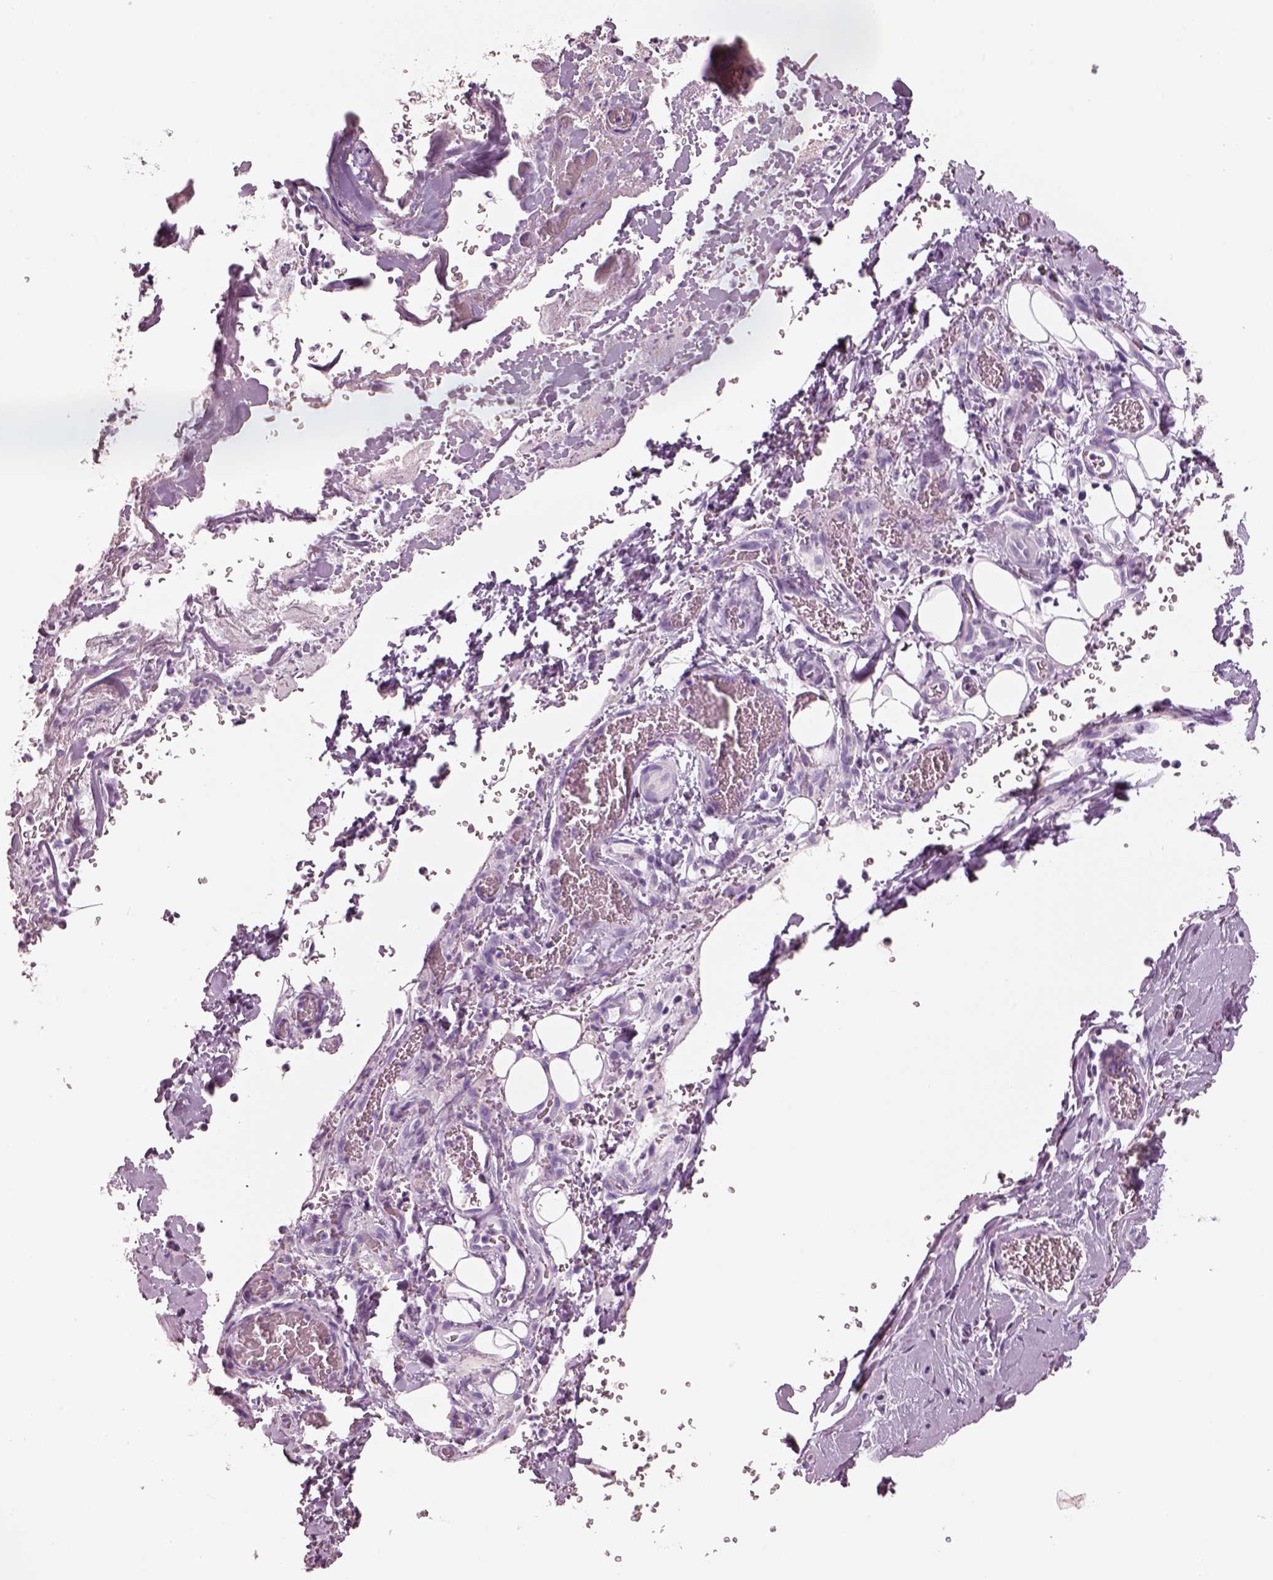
{"staining": {"intensity": "negative", "quantity": "none", "location": "none"}, "tissue": "stomach cancer", "cell_type": "Tumor cells", "image_type": "cancer", "snomed": [{"axis": "morphology", "description": "Normal tissue, NOS"}, {"axis": "morphology", "description": "Adenocarcinoma, NOS"}, {"axis": "topography", "description": "Esophagus"}, {"axis": "topography", "description": "Stomach, upper"}], "caption": "This is an immunohistochemistry photomicrograph of human stomach cancer. There is no positivity in tumor cells.", "gene": "PNOC", "patient": {"sex": "male", "age": 74}}